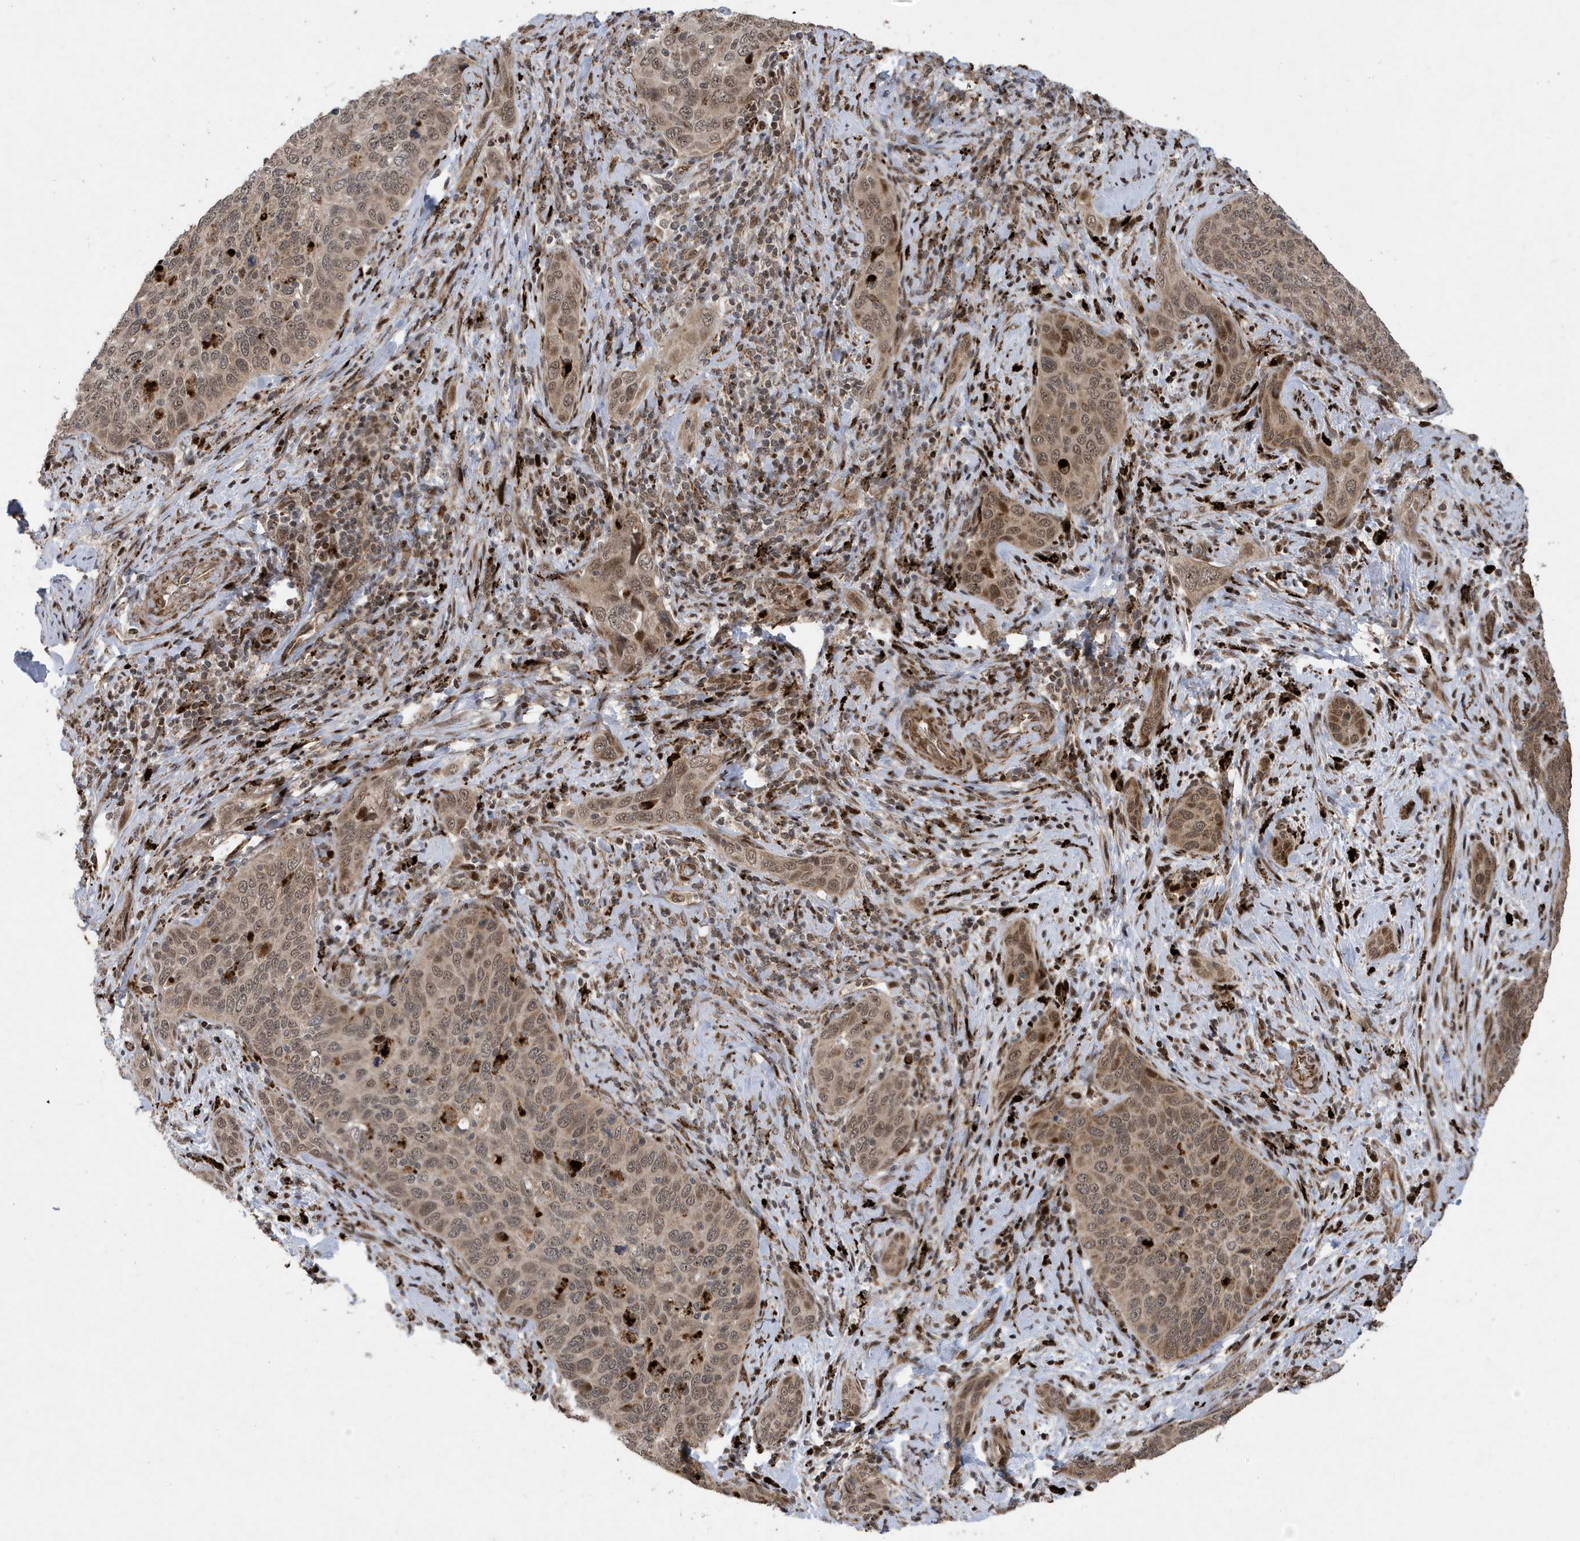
{"staining": {"intensity": "moderate", "quantity": ">75%", "location": "cytoplasmic/membranous,nuclear"}, "tissue": "cervical cancer", "cell_type": "Tumor cells", "image_type": "cancer", "snomed": [{"axis": "morphology", "description": "Squamous cell carcinoma, NOS"}, {"axis": "topography", "description": "Cervix"}], "caption": "A brown stain highlights moderate cytoplasmic/membranous and nuclear expression of a protein in cervical cancer tumor cells.", "gene": "FAM9B", "patient": {"sex": "female", "age": 60}}